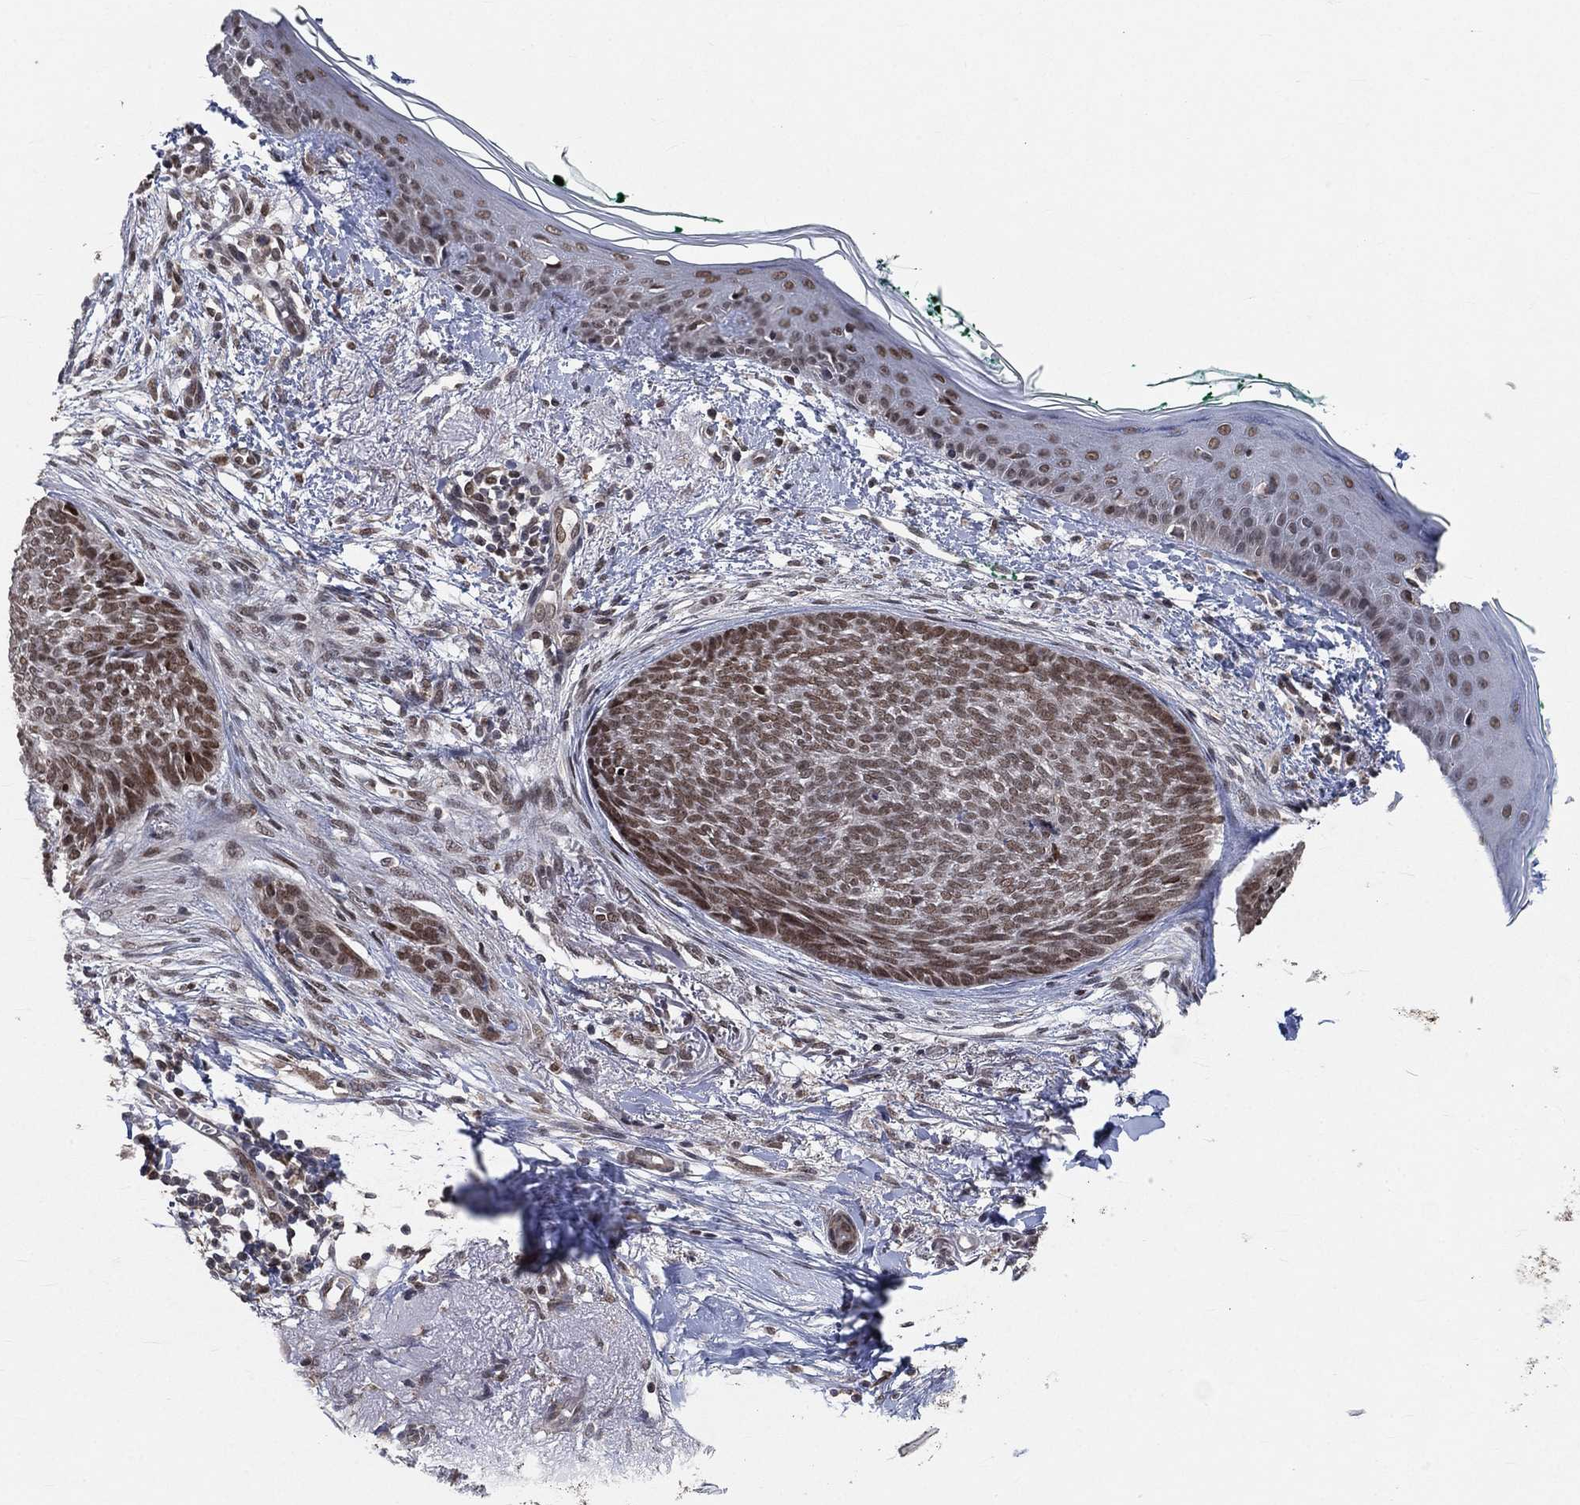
{"staining": {"intensity": "weak", "quantity": ">75%", "location": "nuclear"}, "tissue": "skin cancer", "cell_type": "Tumor cells", "image_type": "cancer", "snomed": [{"axis": "morphology", "description": "Normal tissue, NOS"}, {"axis": "morphology", "description": "Basal cell carcinoma"}, {"axis": "topography", "description": "Skin"}], "caption": "Weak nuclear protein positivity is appreciated in approximately >75% of tumor cells in skin cancer. (DAB (3,3'-diaminobenzidine) IHC, brown staining for protein, blue staining for nuclei).", "gene": "YLPM1", "patient": {"sex": "male", "age": 84}}